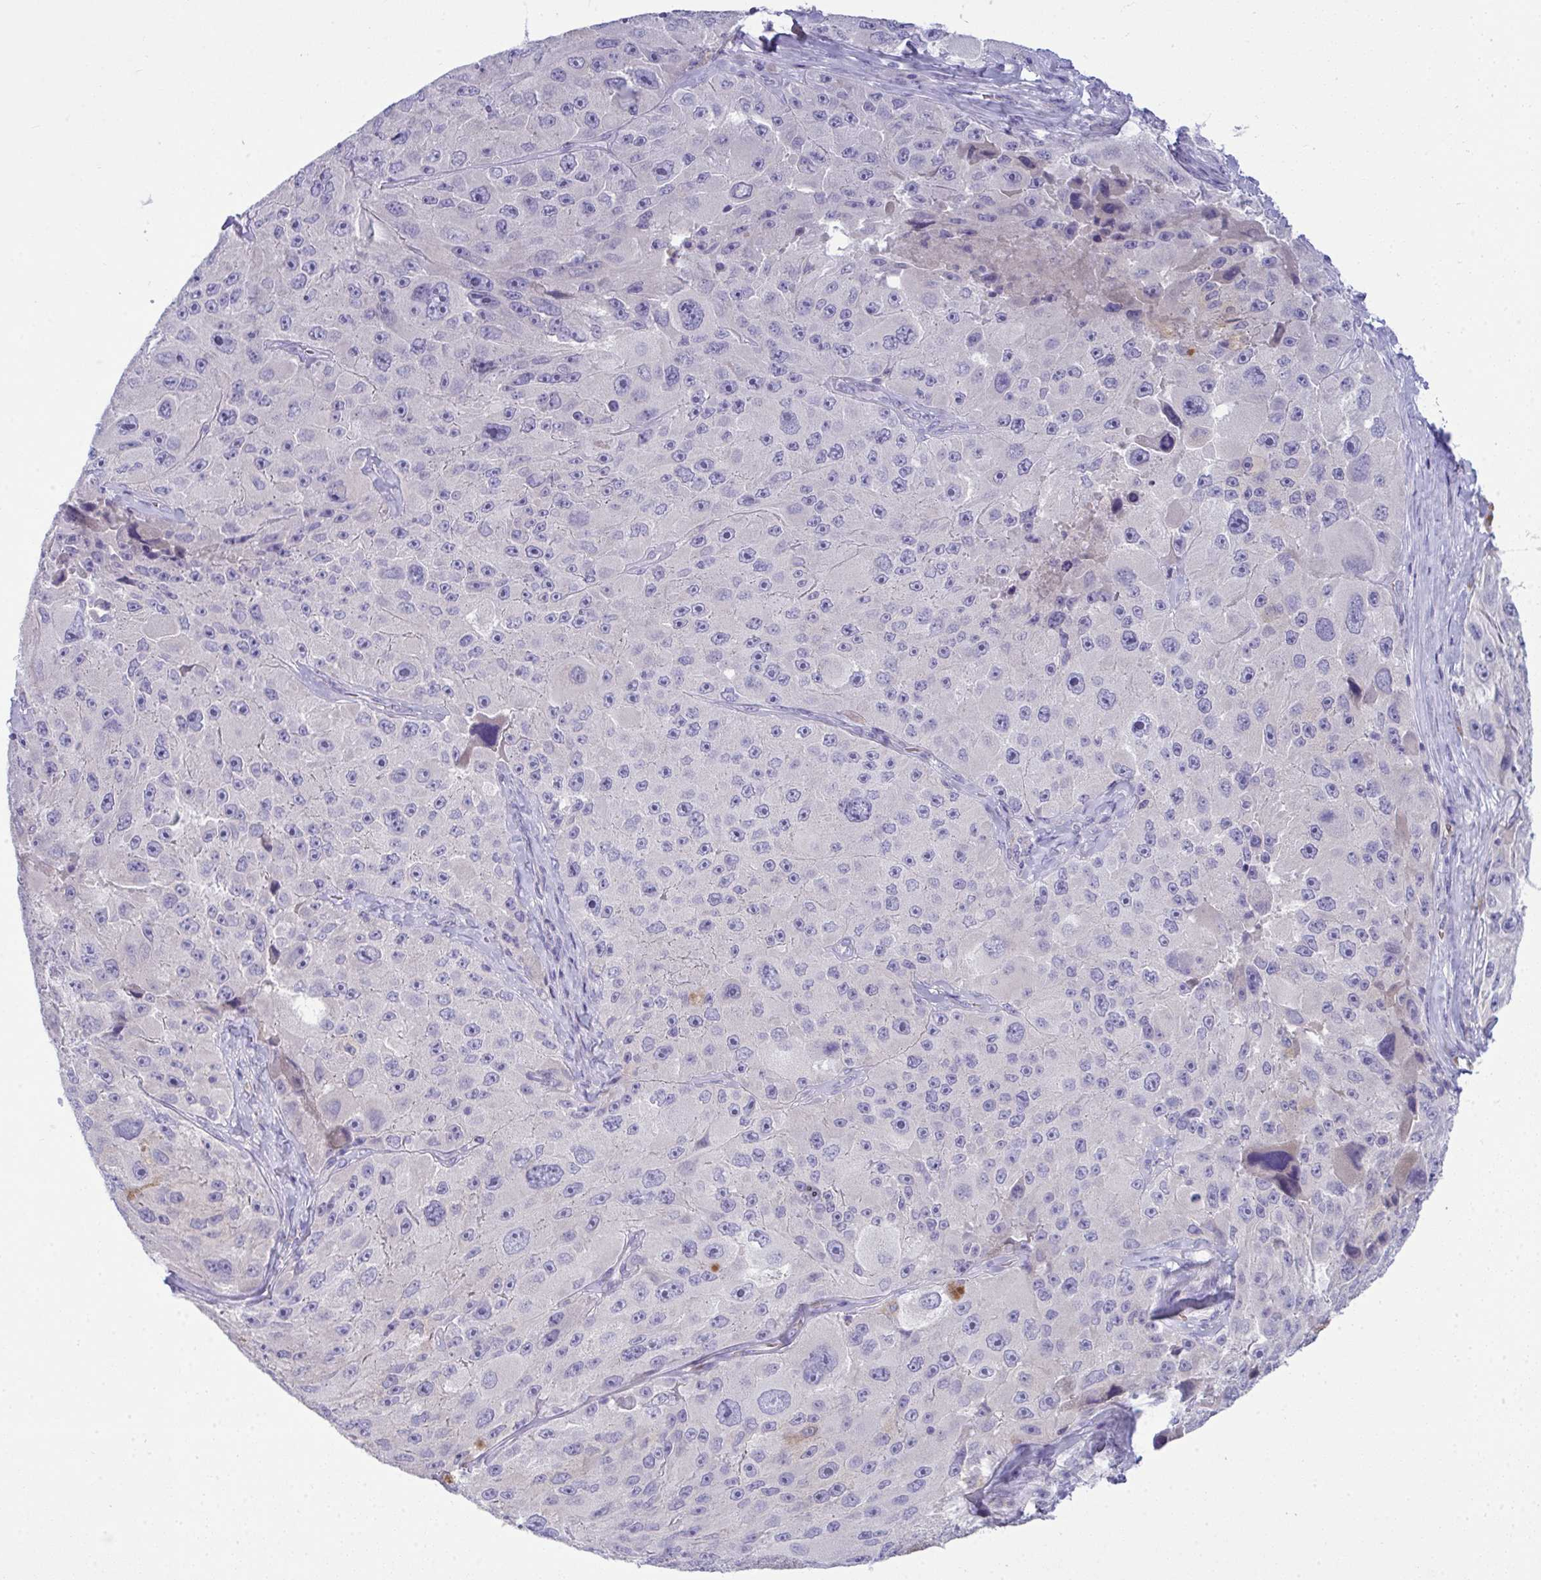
{"staining": {"intensity": "negative", "quantity": "none", "location": "none"}, "tissue": "melanoma", "cell_type": "Tumor cells", "image_type": "cancer", "snomed": [{"axis": "morphology", "description": "Malignant melanoma, Metastatic site"}, {"axis": "topography", "description": "Lymph node"}], "caption": "Melanoma was stained to show a protein in brown. There is no significant positivity in tumor cells.", "gene": "SPTB", "patient": {"sex": "male", "age": 62}}